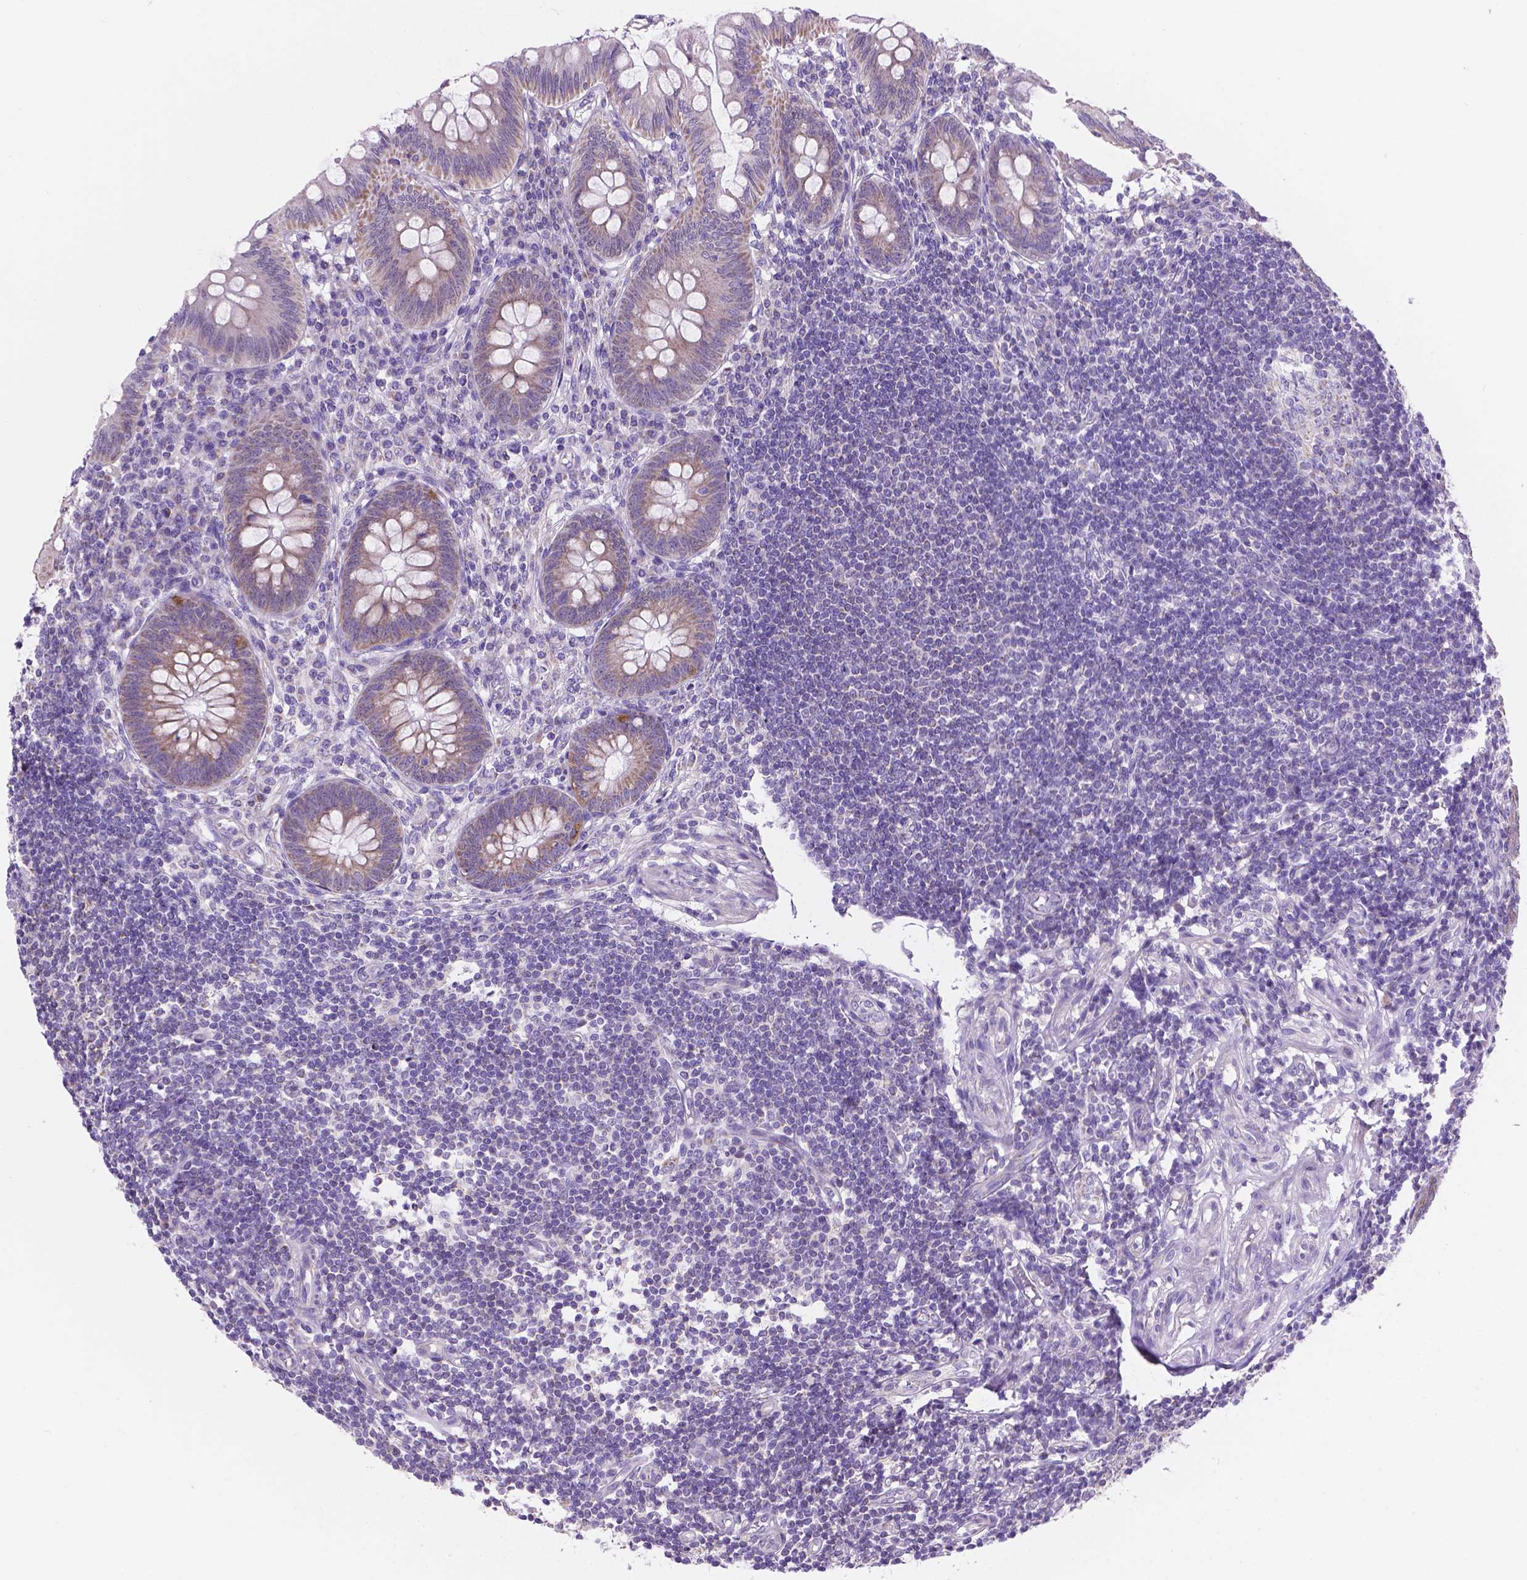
{"staining": {"intensity": "weak", "quantity": "<25%", "location": "cytoplasmic/membranous"}, "tissue": "appendix", "cell_type": "Glandular cells", "image_type": "normal", "snomed": [{"axis": "morphology", "description": "Normal tissue, NOS"}, {"axis": "topography", "description": "Appendix"}], "caption": "Glandular cells are negative for protein expression in unremarkable human appendix.", "gene": "CSPG5", "patient": {"sex": "female", "age": 57}}